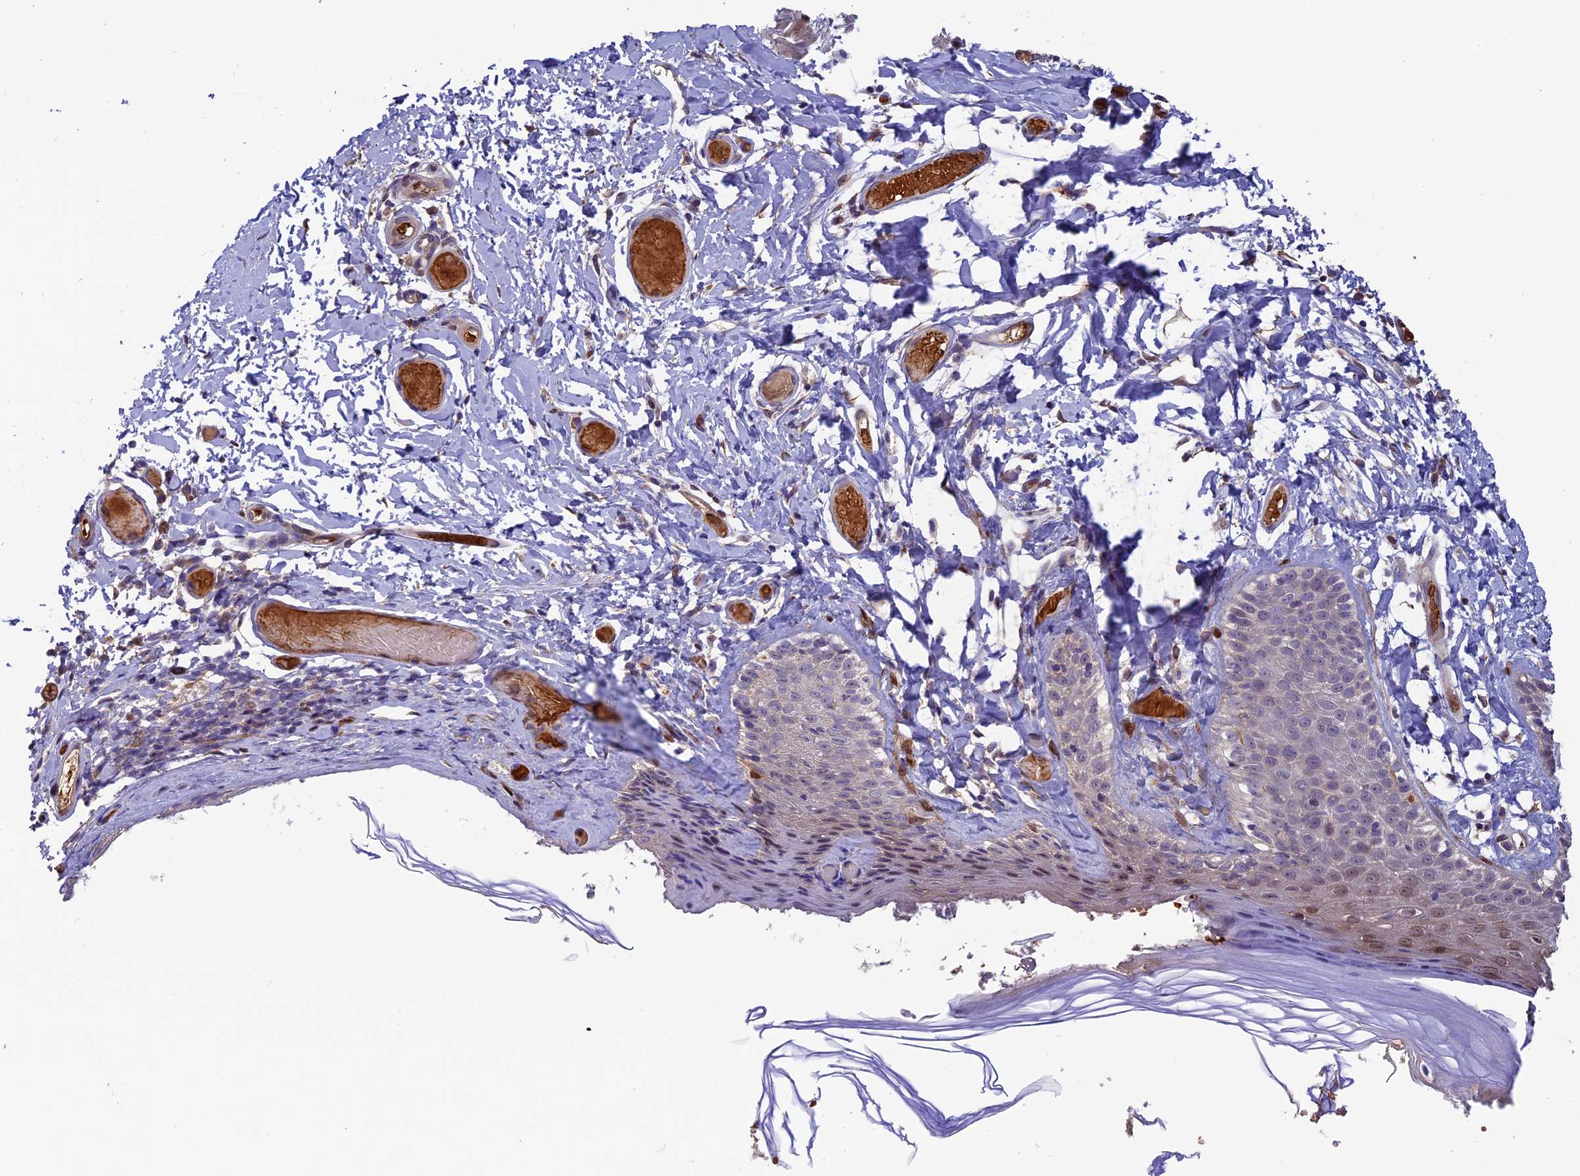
{"staining": {"intensity": "moderate", "quantity": "25%-75%", "location": "cytoplasmic/membranous,nuclear"}, "tissue": "skin", "cell_type": "Epidermal cells", "image_type": "normal", "snomed": [{"axis": "morphology", "description": "Normal tissue, NOS"}, {"axis": "topography", "description": "Adipose tissue"}, {"axis": "topography", "description": "Vascular tissue"}, {"axis": "topography", "description": "Vulva"}, {"axis": "topography", "description": "Peripheral nerve tissue"}], "caption": "Skin stained for a protein (brown) displays moderate cytoplasmic/membranous,nuclear positive staining in approximately 25%-75% of epidermal cells.", "gene": "CCDC9B", "patient": {"sex": "female", "age": 86}}